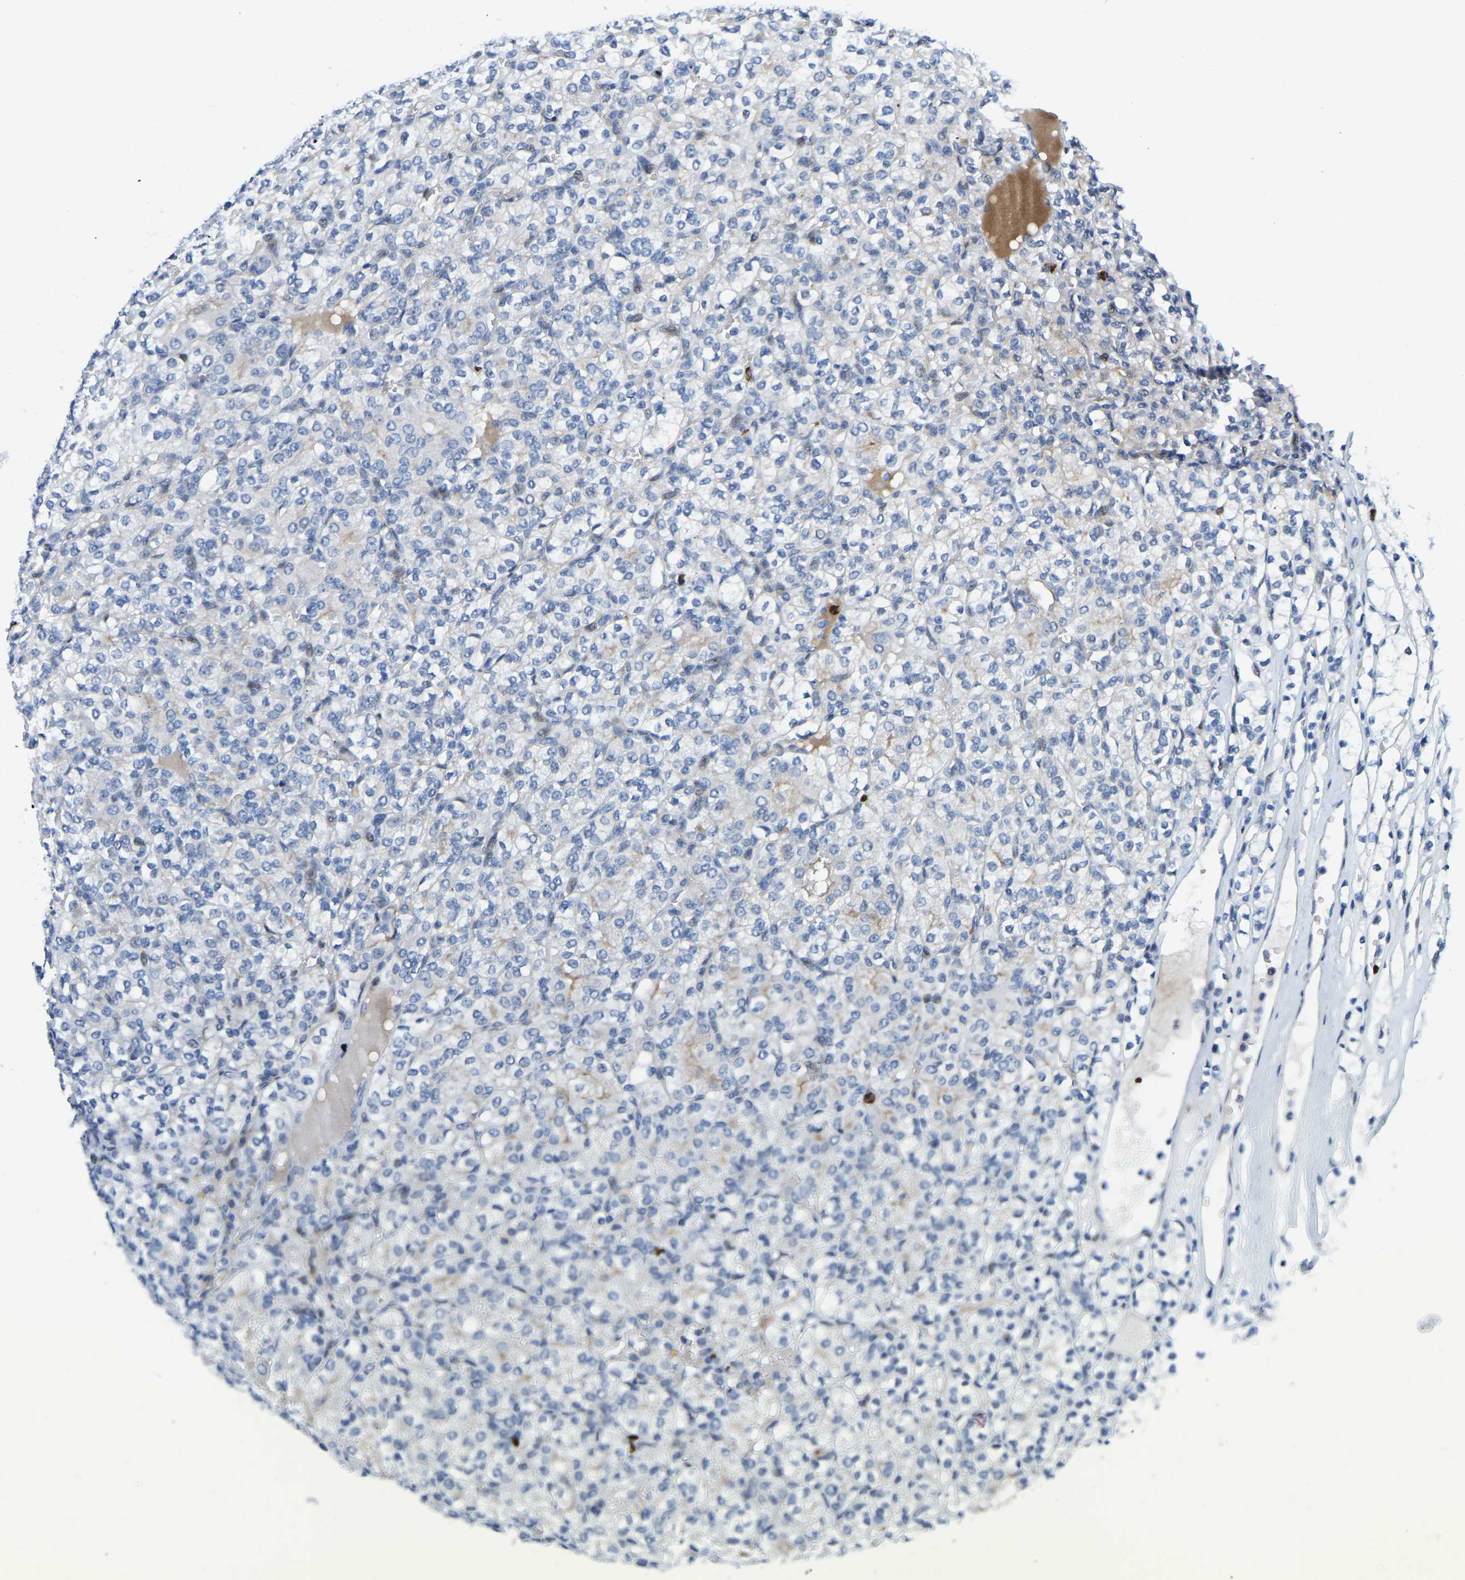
{"staining": {"intensity": "negative", "quantity": "none", "location": "none"}, "tissue": "renal cancer", "cell_type": "Tumor cells", "image_type": "cancer", "snomed": [{"axis": "morphology", "description": "Adenocarcinoma, NOS"}, {"axis": "topography", "description": "Kidney"}], "caption": "This photomicrograph is of renal cancer stained with immunohistochemistry to label a protein in brown with the nuclei are counter-stained blue. There is no positivity in tumor cells.", "gene": "HDAC5", "patient": {"sex": "male", "age": 77}}